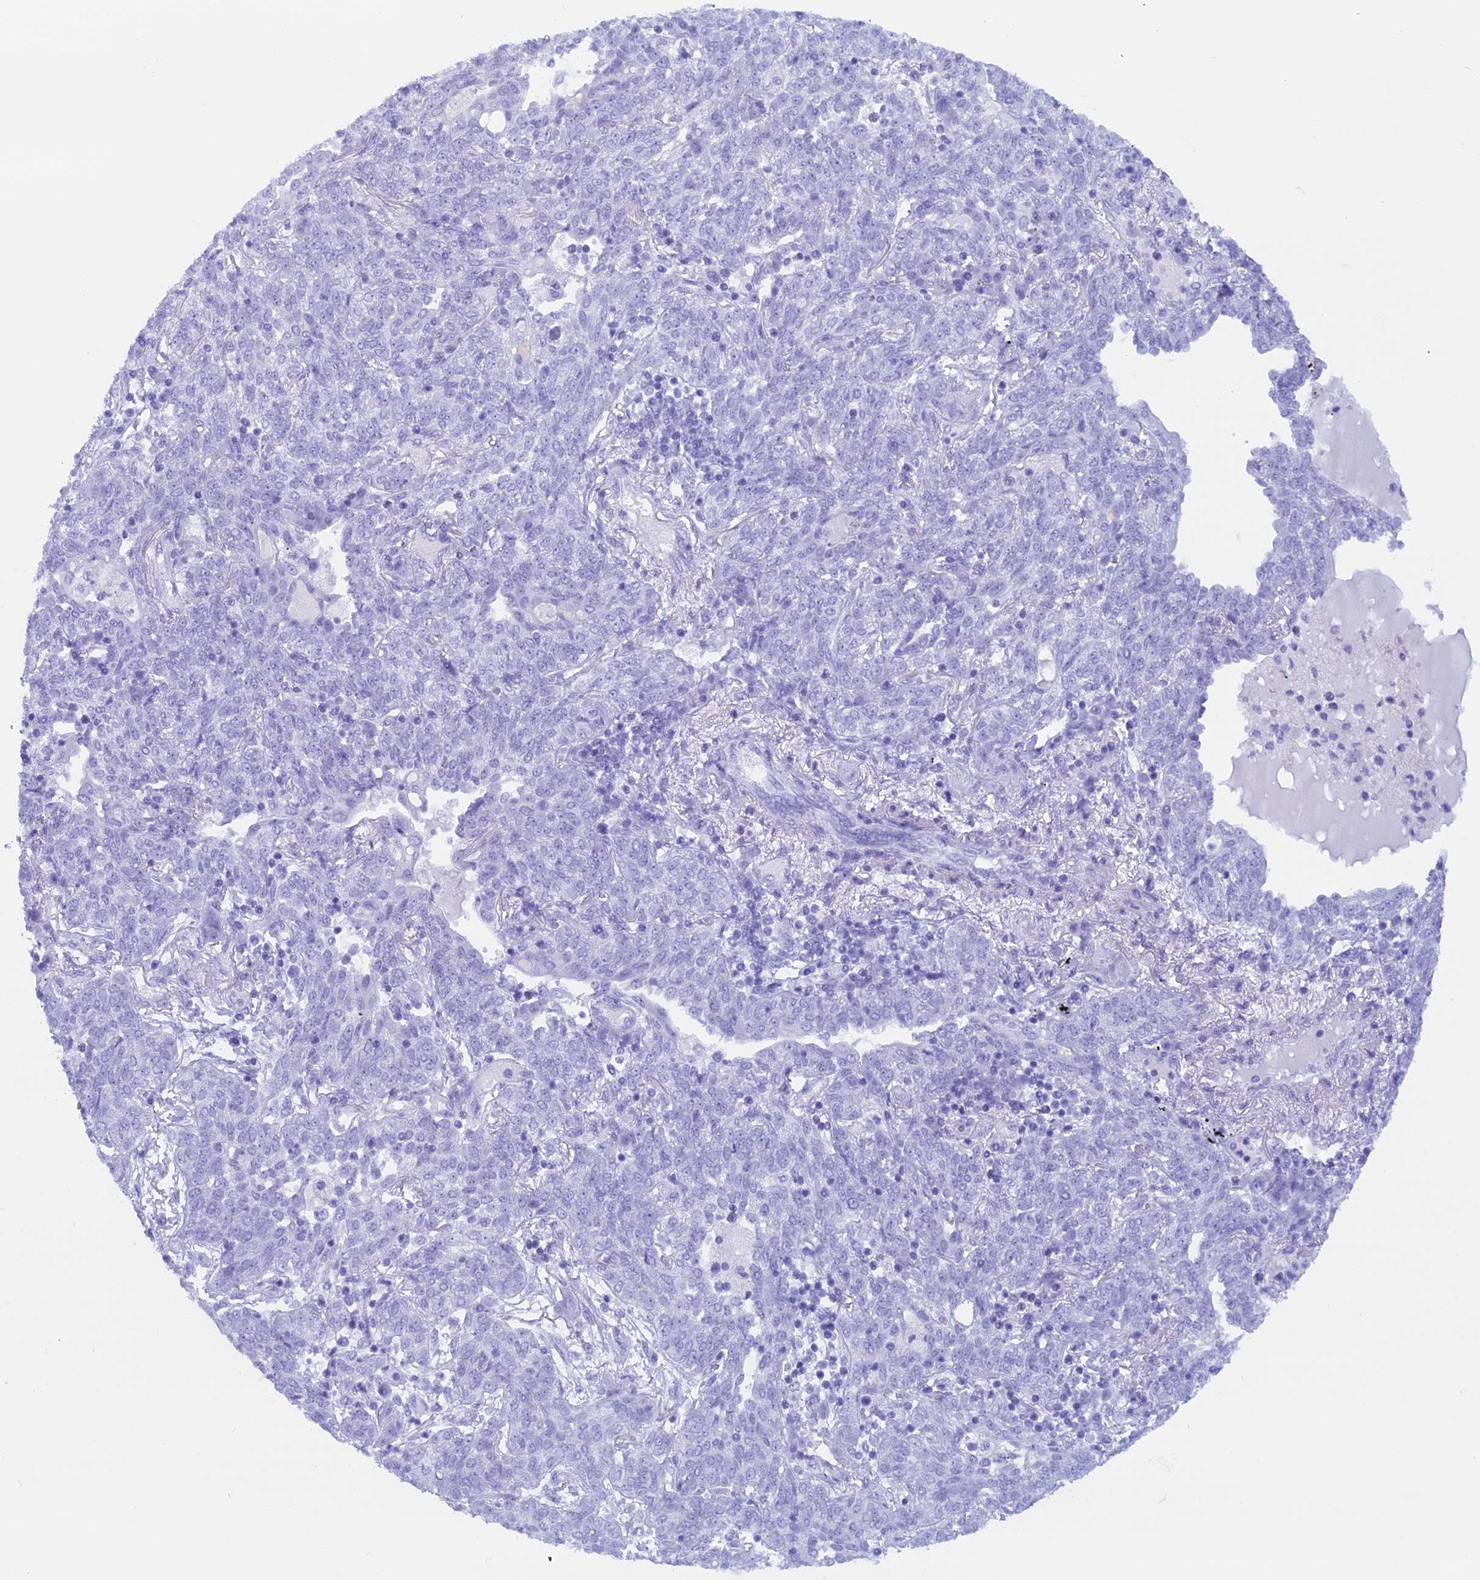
{"staining": {"intensity": "negative", "quantity": "none", "location": "none"}, "tissue": "lung cancer", "cell_type": "Tumor cells", "image_type": "cancer", "snomed": [{"axis": "morphology", "description": "Squamous cell carcinoma, NOS"}, {"axis": "topography", "description": "Lung"}], "caption": "Immunohistochemistry (IHC) photomicrograph of lung cancer stained for a protein (brown), which exhibits no expression in tumor cells.", "gene": "FAM169A", "patient": {"sex": "female", "age": 70}}